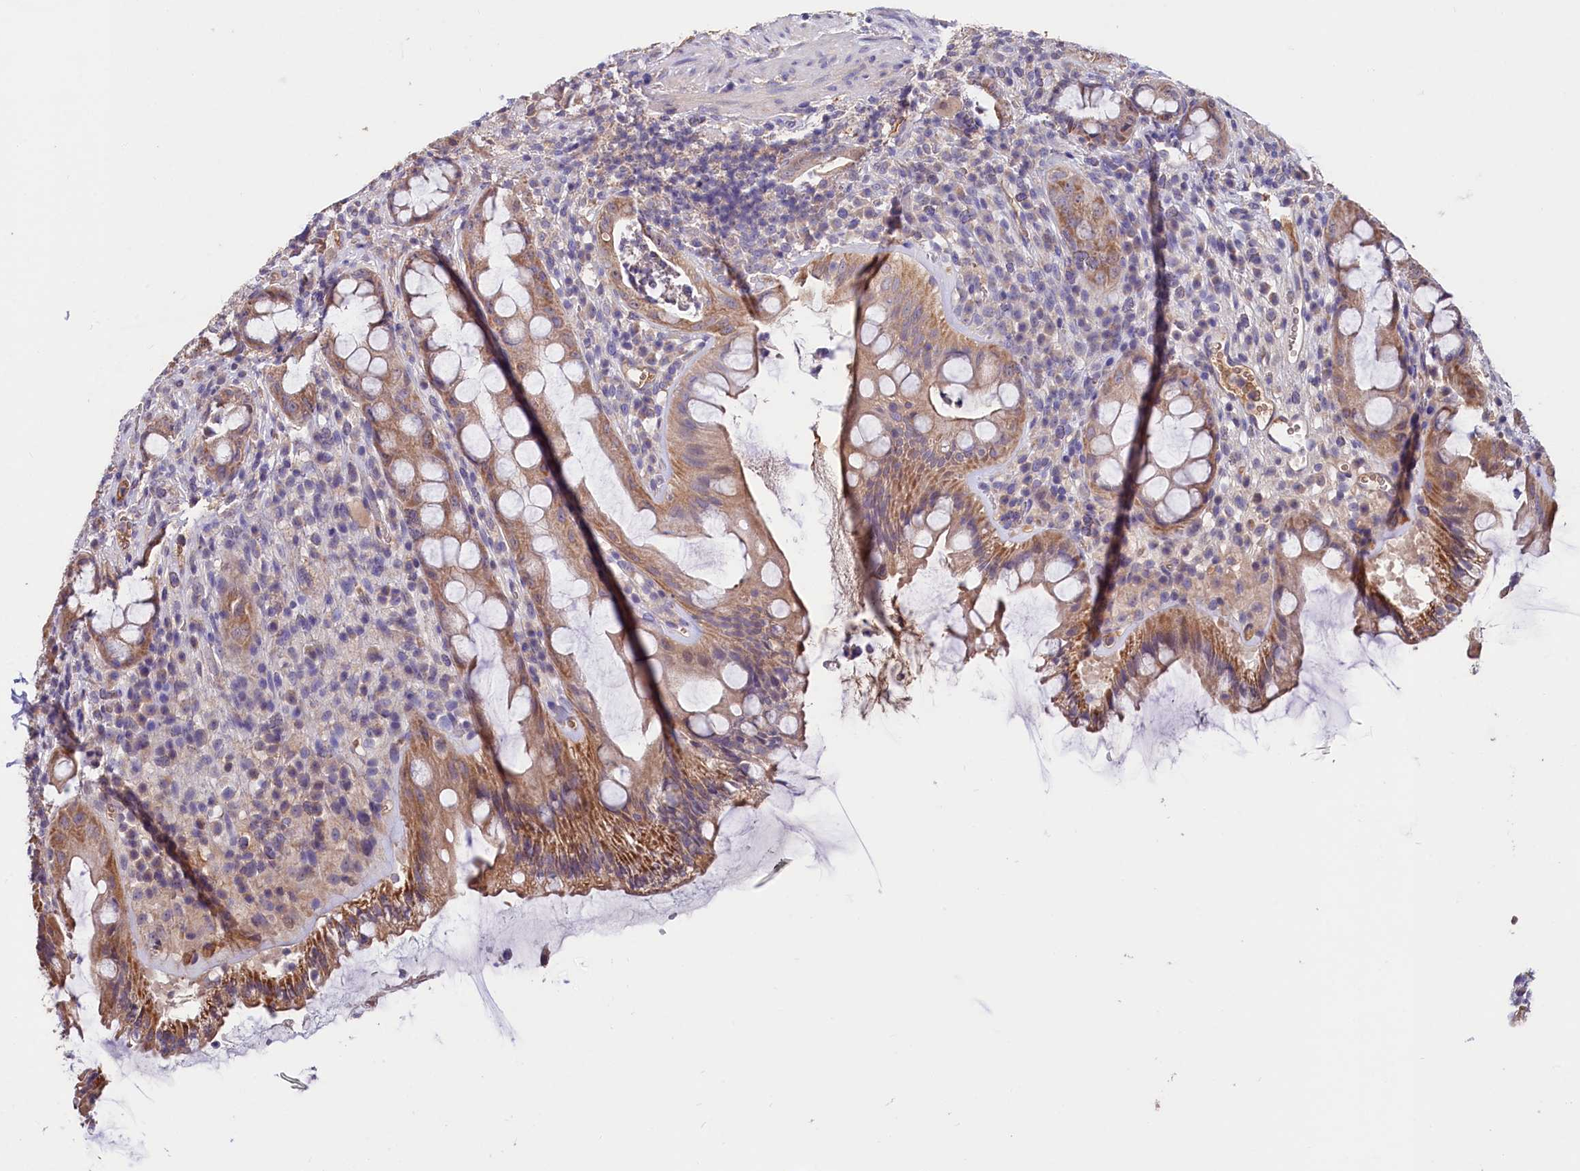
{"staining": {"intensity": "moderate", "quantity": "25%-75%", "location": "cytoplasmic/membranous"}, "tissue": "rectum", "cell_type": "Glandular cells", "image_type": "normal", "snomed": [{"axis": "morphology", "description": "Normal tissue, NOS"}, {"axis": "topography", "description": "Rectum"}], "caption": "A brown stain labels moderate cytoplasmic/membranous positivity of a protein in glandular cells of benign rectum.", "gene": "RPUSD3", "patient": {"sex": "female", "age": 57}}